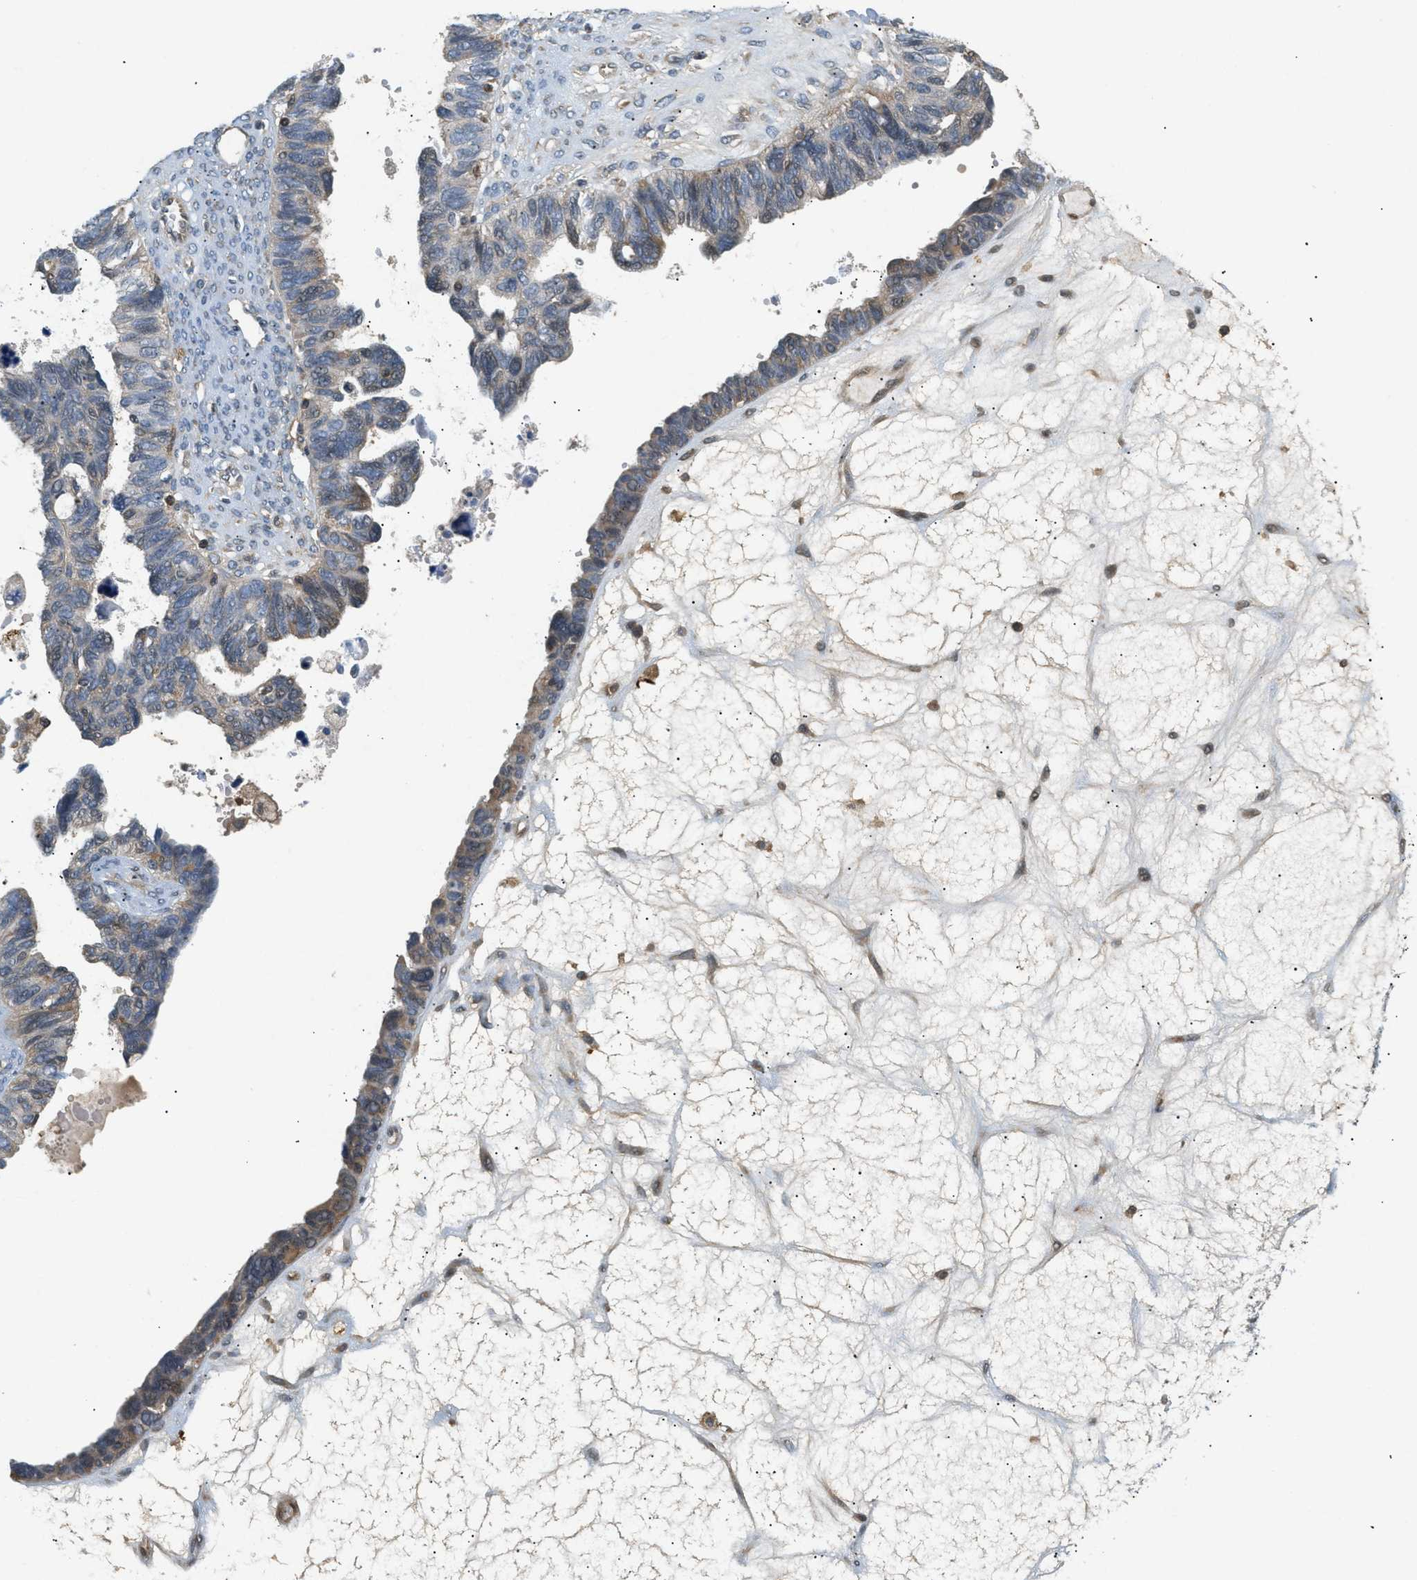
{"staining": {"intensity": "weak", "quantity": "<25%", "location": "cytoplasmic/membranous"}, "tissue": "ovarian cancer", "cell_type": "Tumor cells", "image_type": "cancer", "snomed": [{"axis": "morphology", "description": "Cystadenocarcinoma, serous, NOS"}, {"axis": "topography", "description": "Ovary"}], "caption": "Serous cystadenocarcinoma (ovarian) was stained to show a protein in brown. There is no significant expression in tumor cells. The staining was performed using DAB to visualize the protein expression in brown, while the nuclei were stained in blue with hematoxylin (Magnification: 20x).", "gene": "FARS2", "patient": {"sex": "female", "age": 79}}